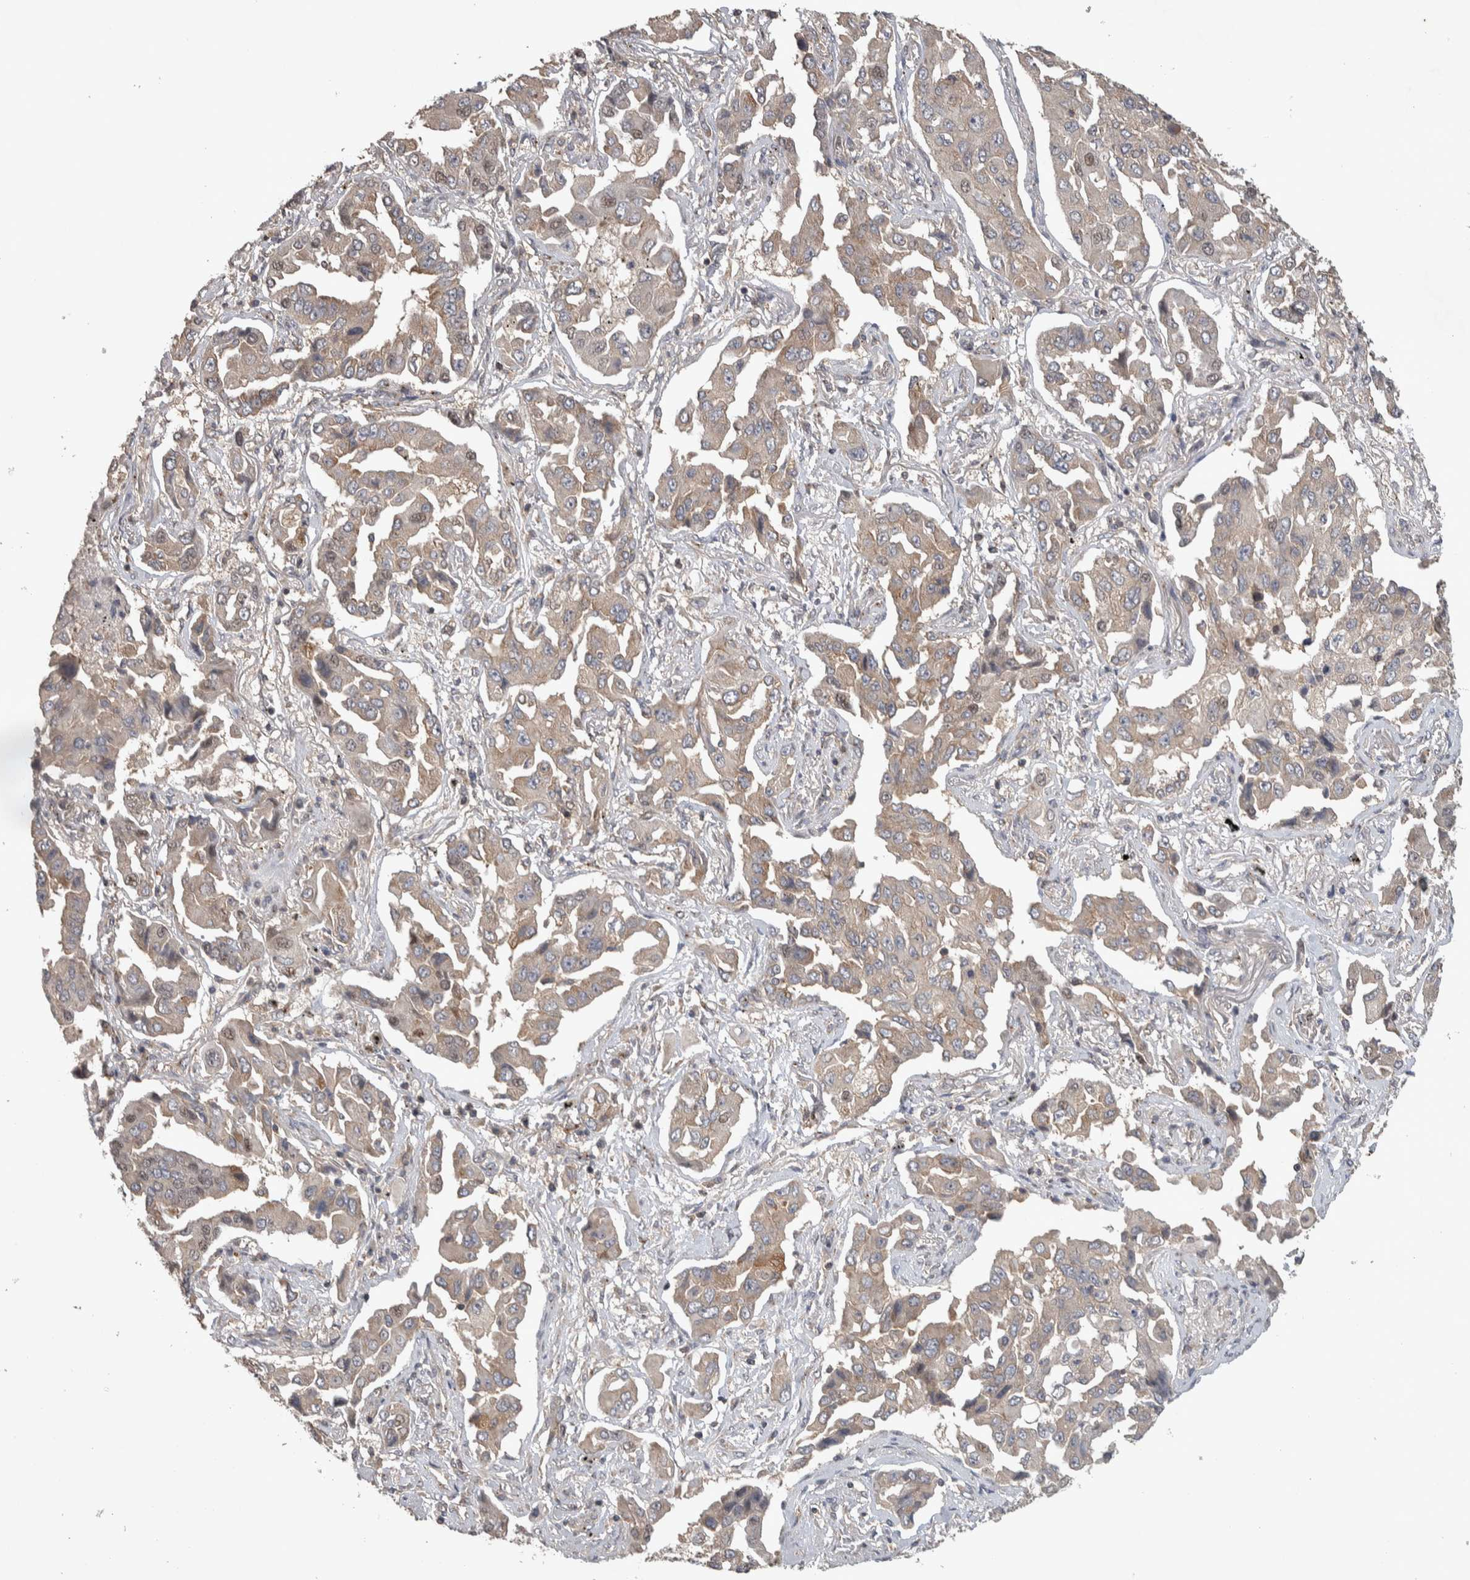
{"staining": {"intensity": "weak", "quantity": ">75%", "location": "cytoplasmic/membranous"}, "tissue": "lung cancer", "cell_type": "Tumor cells", "image_type": "cancer", "snomed": [{"axis": "morphology", "description": "Adenocarcinoma, NOS"}, {"axis": "topography", "description": "Lung"}], "caption": "The immunohistochemical stain shows weak cytoplasmic/membranous positivity in tumor cells of lung adenocarcinoma tissue.", "gene": "IFRD1", "patient": {"sex": "female", "age": 65}}